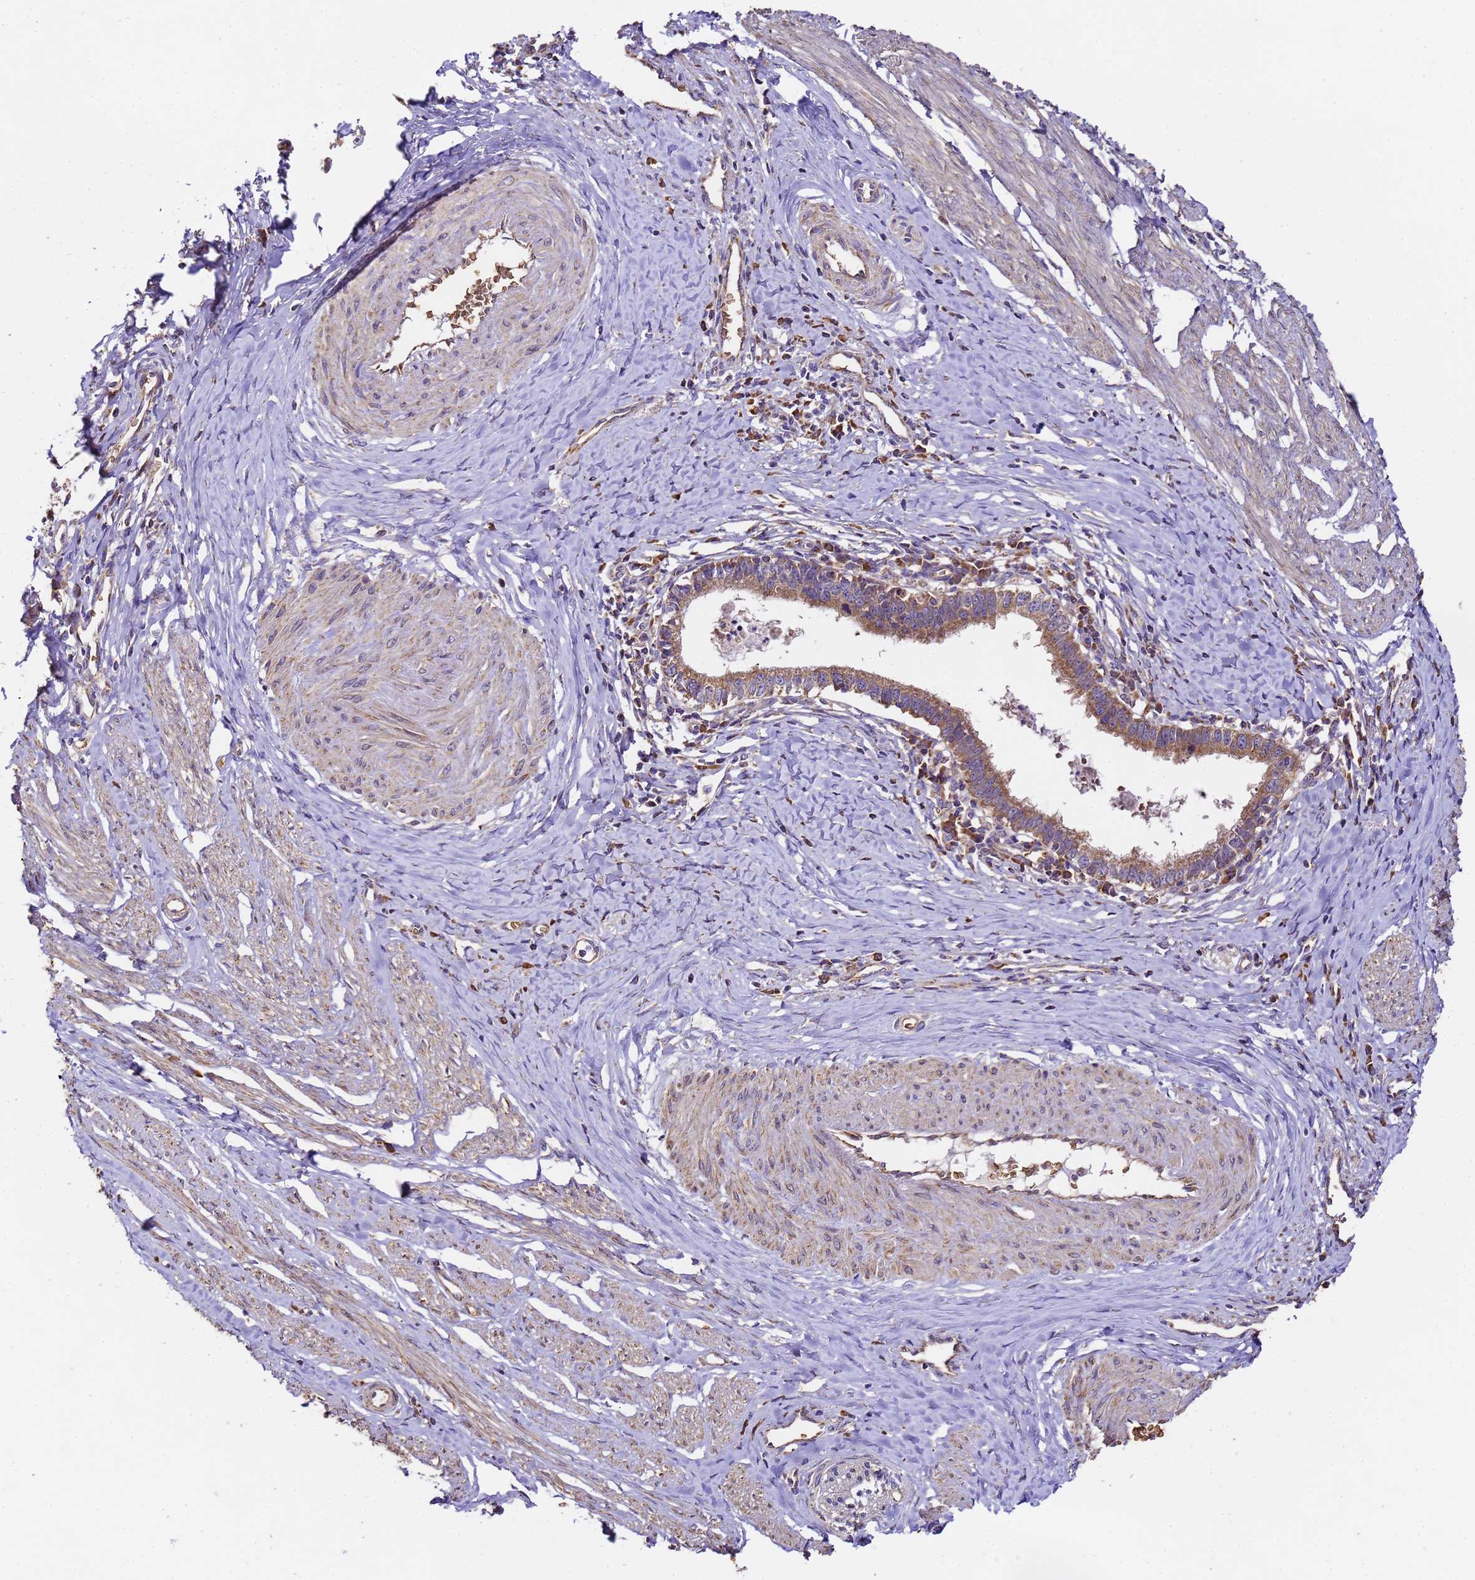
{"staining": {"intensity": "moderate", "quantity": ">75%", "location": "cytoplasmic/membranous"}, "tissue": "cervical cancer", "cell_type": "Tumor cells", "image_type": "cancer", "snomed": [{"axis": "morphology", "description": "Adenocarcinoma, NOS"}, {"axis": "topography", "description": "Cervix"}], "caption": "Immunohistochemistry histopathology image of cervical cancer stained for a protein (brown), which shows medium levels of moderate cytoplasmic/membranous positivity in approximately >75% of tumor cells.", "gene": "LRRIQ1", "patient": {"sex": "female", "age": 36}}